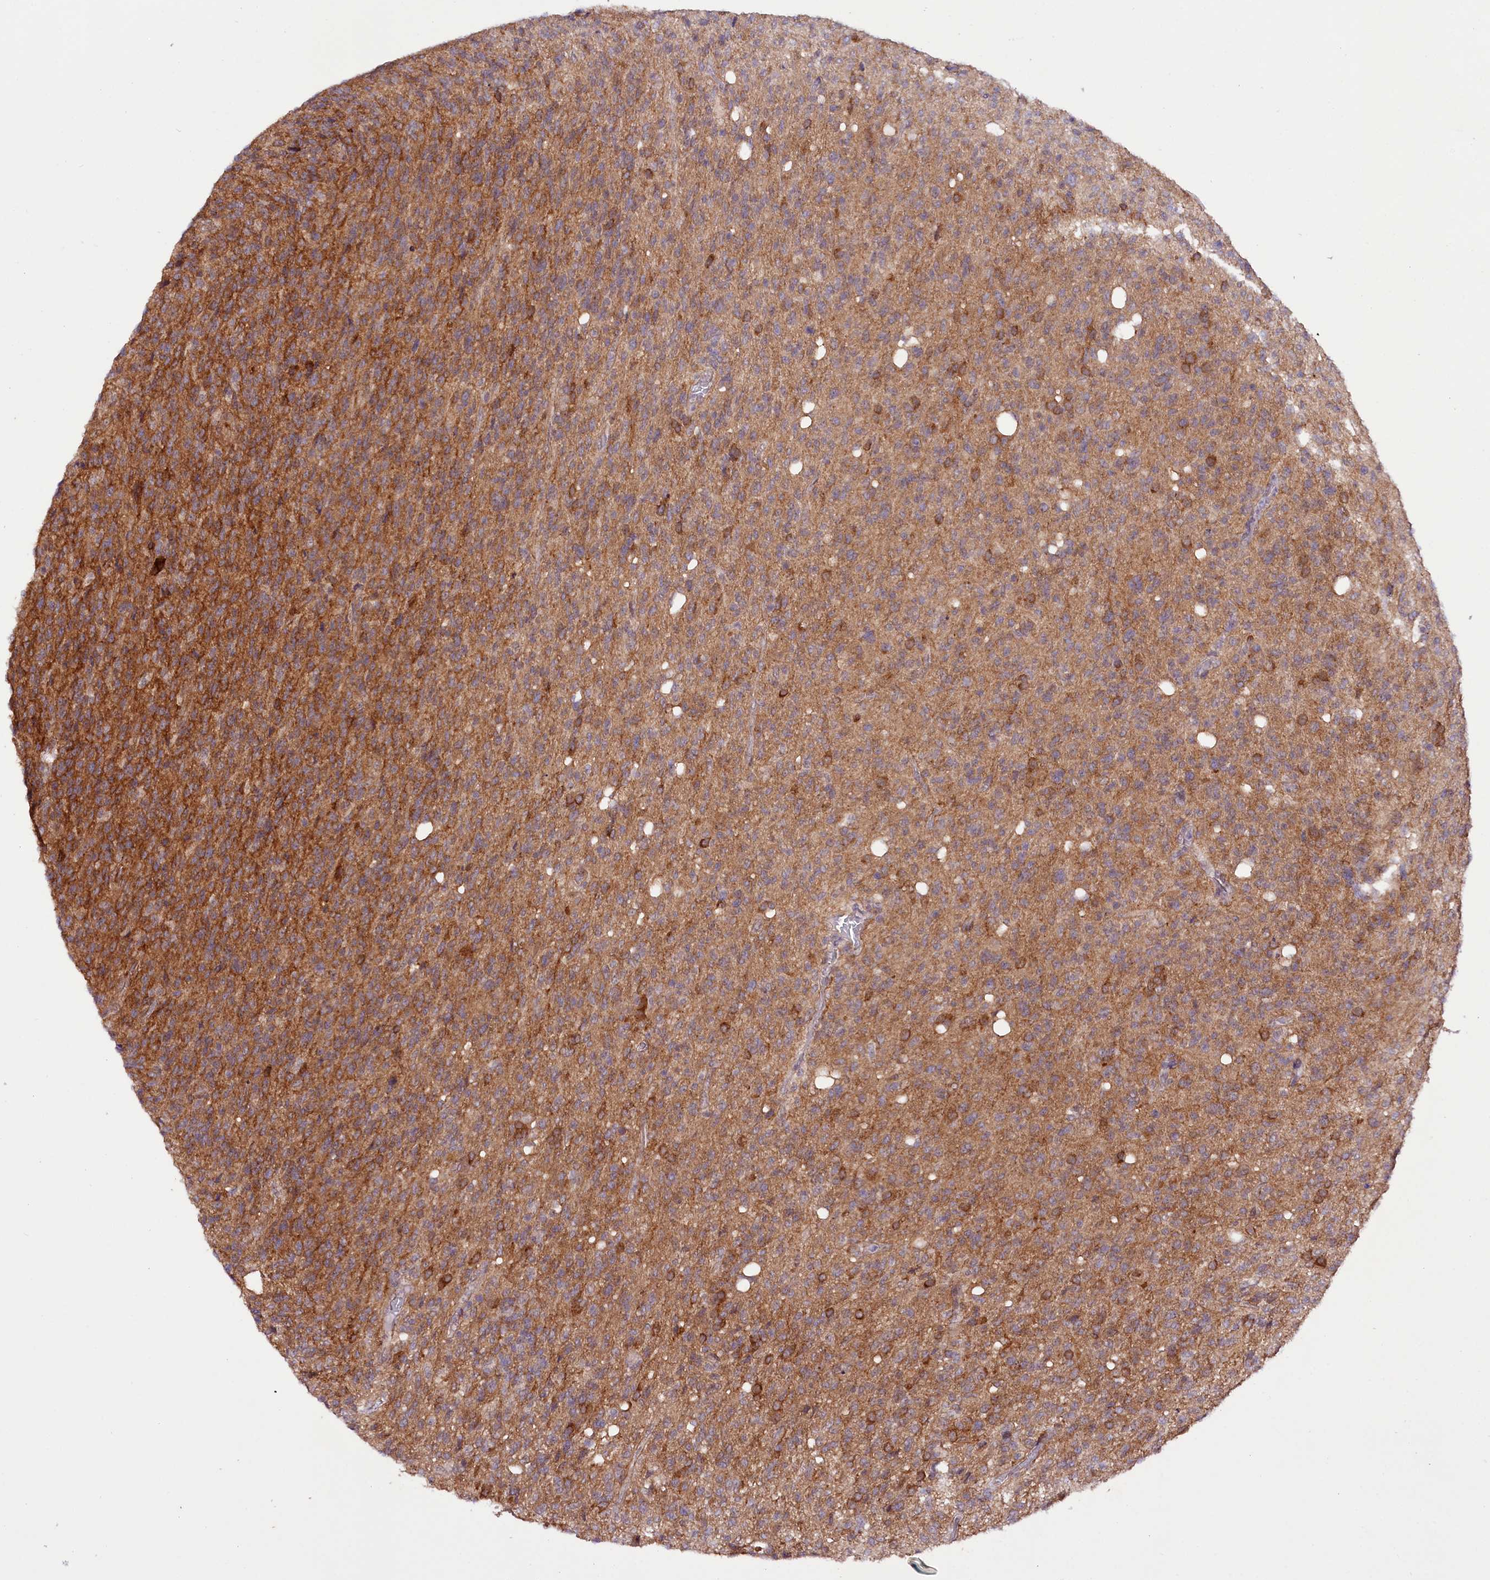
{"staining": {"intensity": "moderate", "quantity": ">75%", "location": "cytoplasmic/membranous"}, "tissue": "glioma", "cell_type": "Tumor cells", "image_type": "cancer", "snomed": [{"axis": "morphology", "description": "Glioma, malignant, High grade"}, {"axis": "topography", "description": "Brain"}], "caption": "Moderate cytoplasmic/membranous protein expression is present in about >75% of tumor cells in glioma.", "gene": "PHLDB1", "patient": {"sex": "female", "age": 57}}